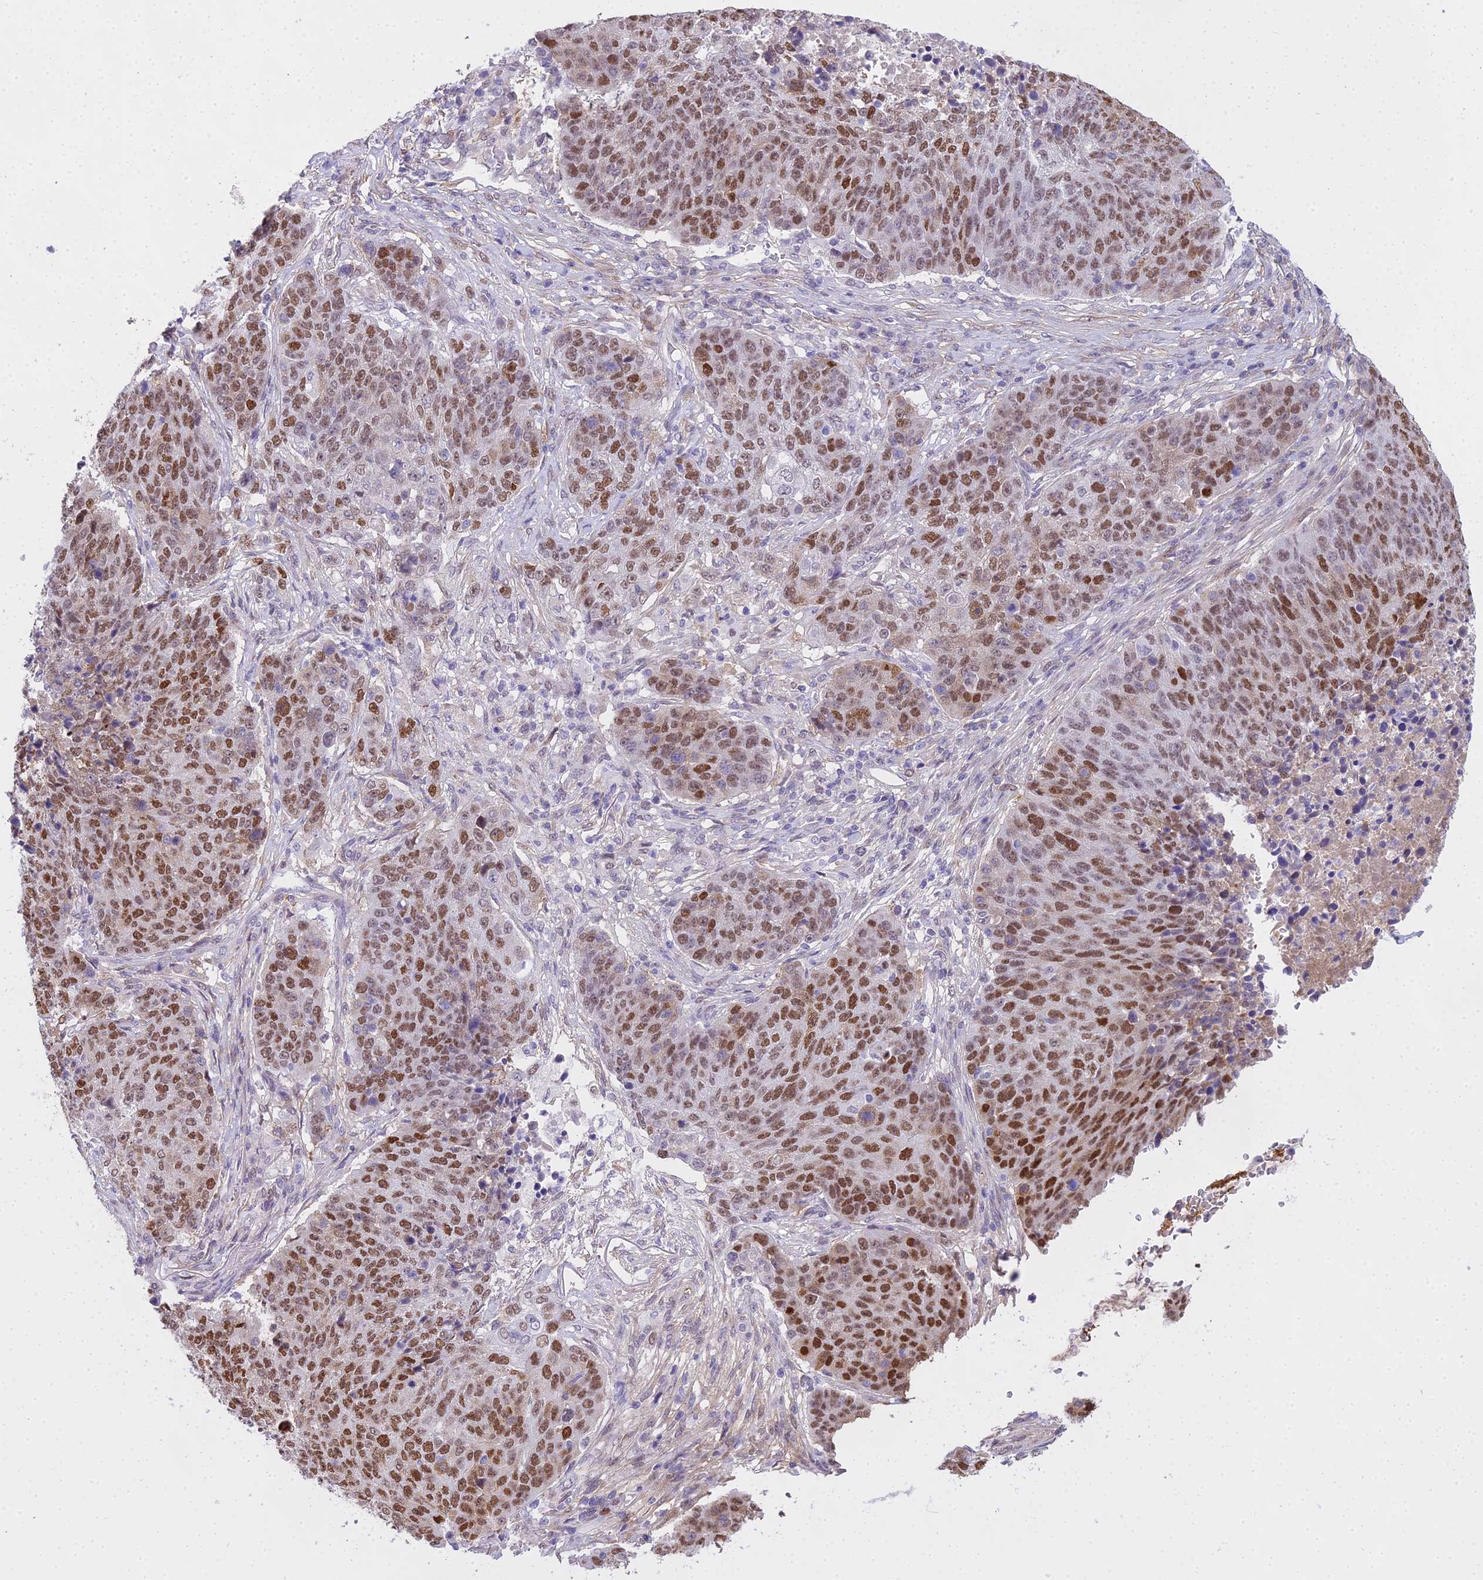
{"staining": {"intensity": "moderate", "quantity": ">75%", "location": "nuclear"}, "tissue": "lung cancer", "cell_type": "Tumor cells", "image_type": "cancer", "snomed": [{"axis": "morphology", "description": "Normal tissue, NOS"}, {"axis": "morphology", "description": "Squamous cell carcinoma, NOS"}, {"axis": "topography", "description": "Lymph node"}, {"axis": "topography", "description": "Lung"}], "caption": "Protein expression analysis of human lung cancer (squamous cell carcinoma) reveals moderate nuclear staining in about >75% of tumor cells. The protein of interest is stained brown, and the nuclei are stained in blue (DAB (3,3'-diaminobenzidine) IHC with brightfield microscopy, high magnification).", "gene": "MAT2A", "patient": {"sex": "male", "age": 66}}